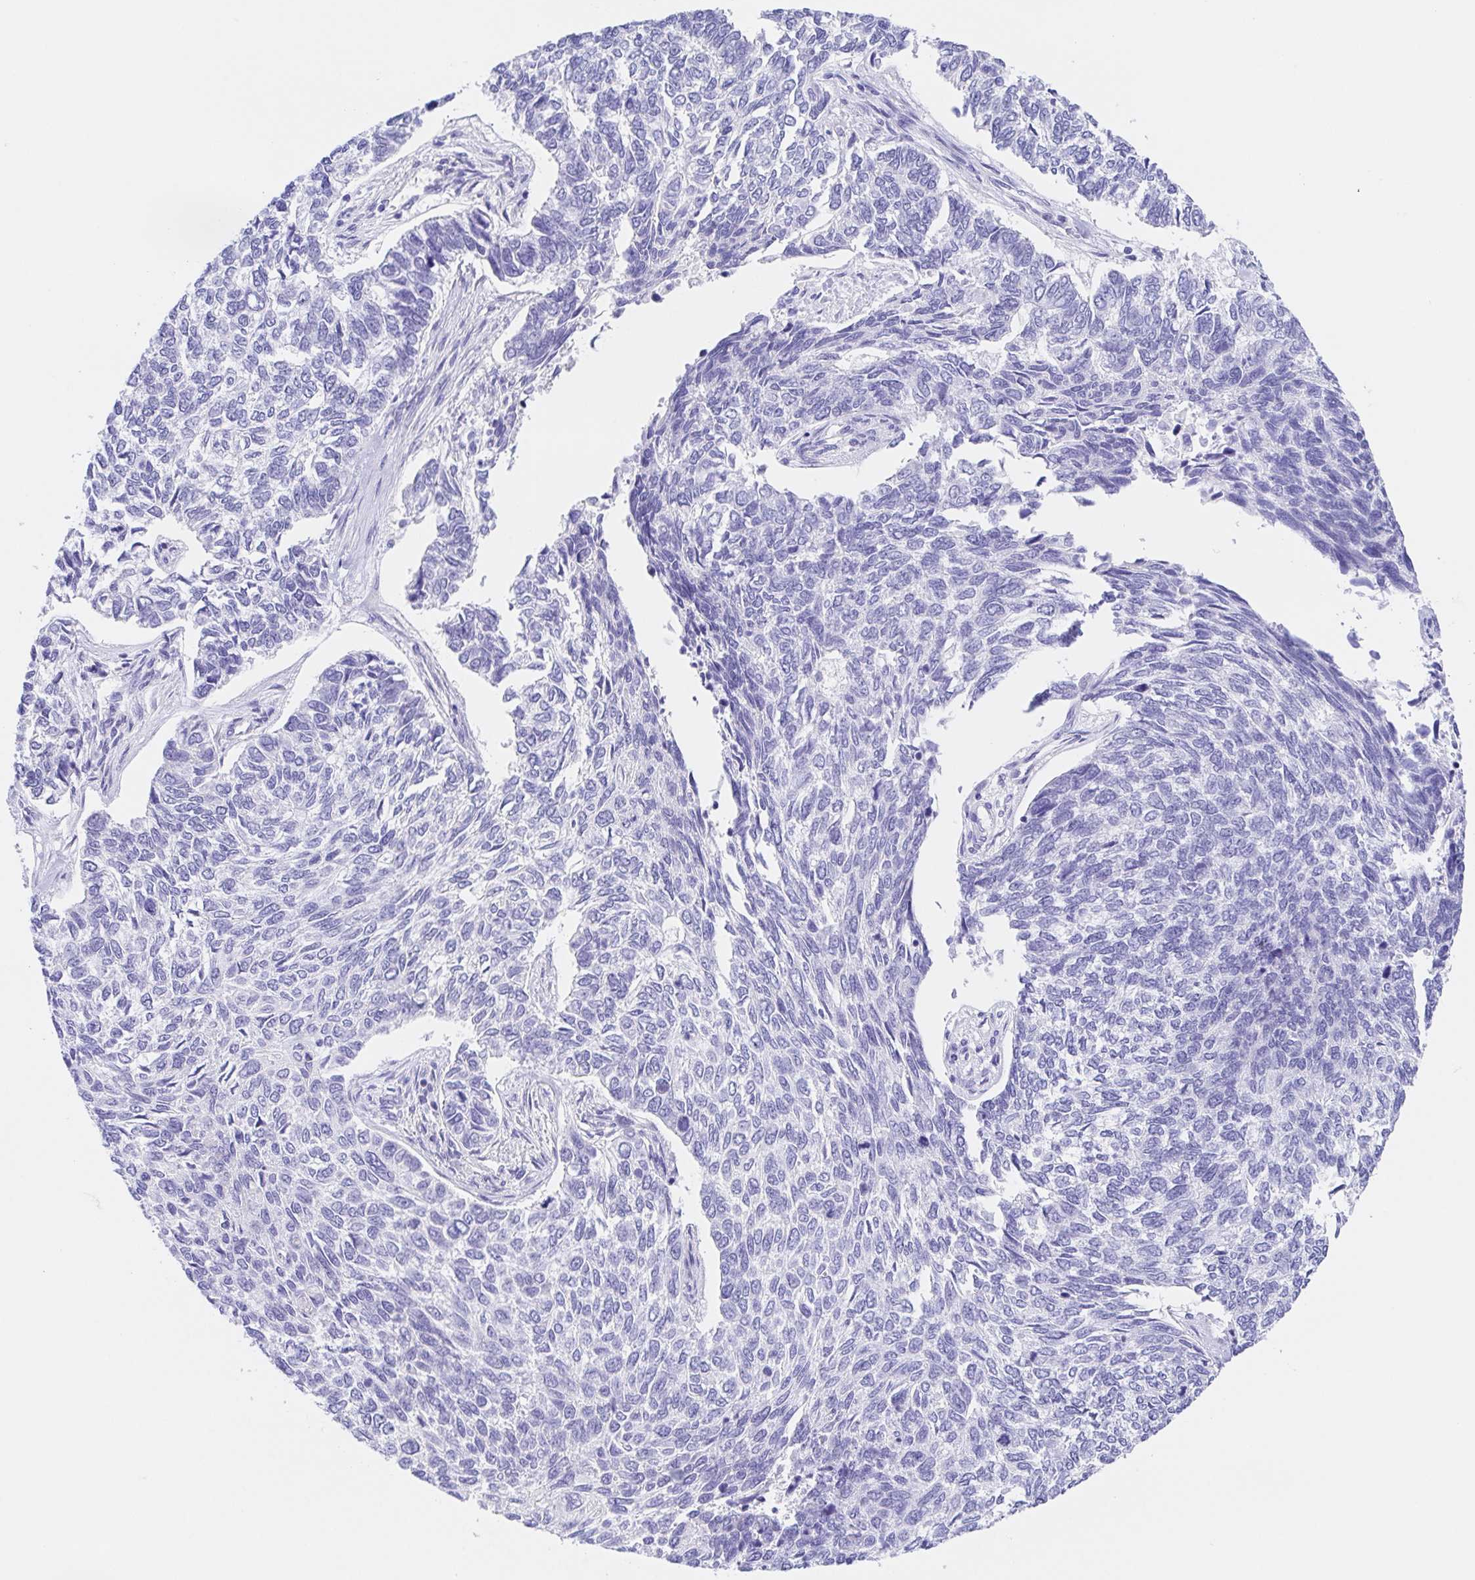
{"staining": {"intensity": "negative", "quantity": "none", "location": "none"}, "tissue": "skin cancer", "cell_type": "Tumor cells", "image_type": "cancer", "snomed": [{"axis": "morphology", "description": "Basal cell carcinoma"}, {"axis": "topography", "description": "Skin"}], "caption": "DAB (3,3'-diaminobenzidine) immunohistochemical staining of skin basal cell carcinoma demonstrates no significant expression in tumor cells. (DAB (3,3'-diaminobenzidine) immunohistochemistry (IHC), high magnification).", "gene": "SCG3", "patient": {"sex": "female", "age": 65}}